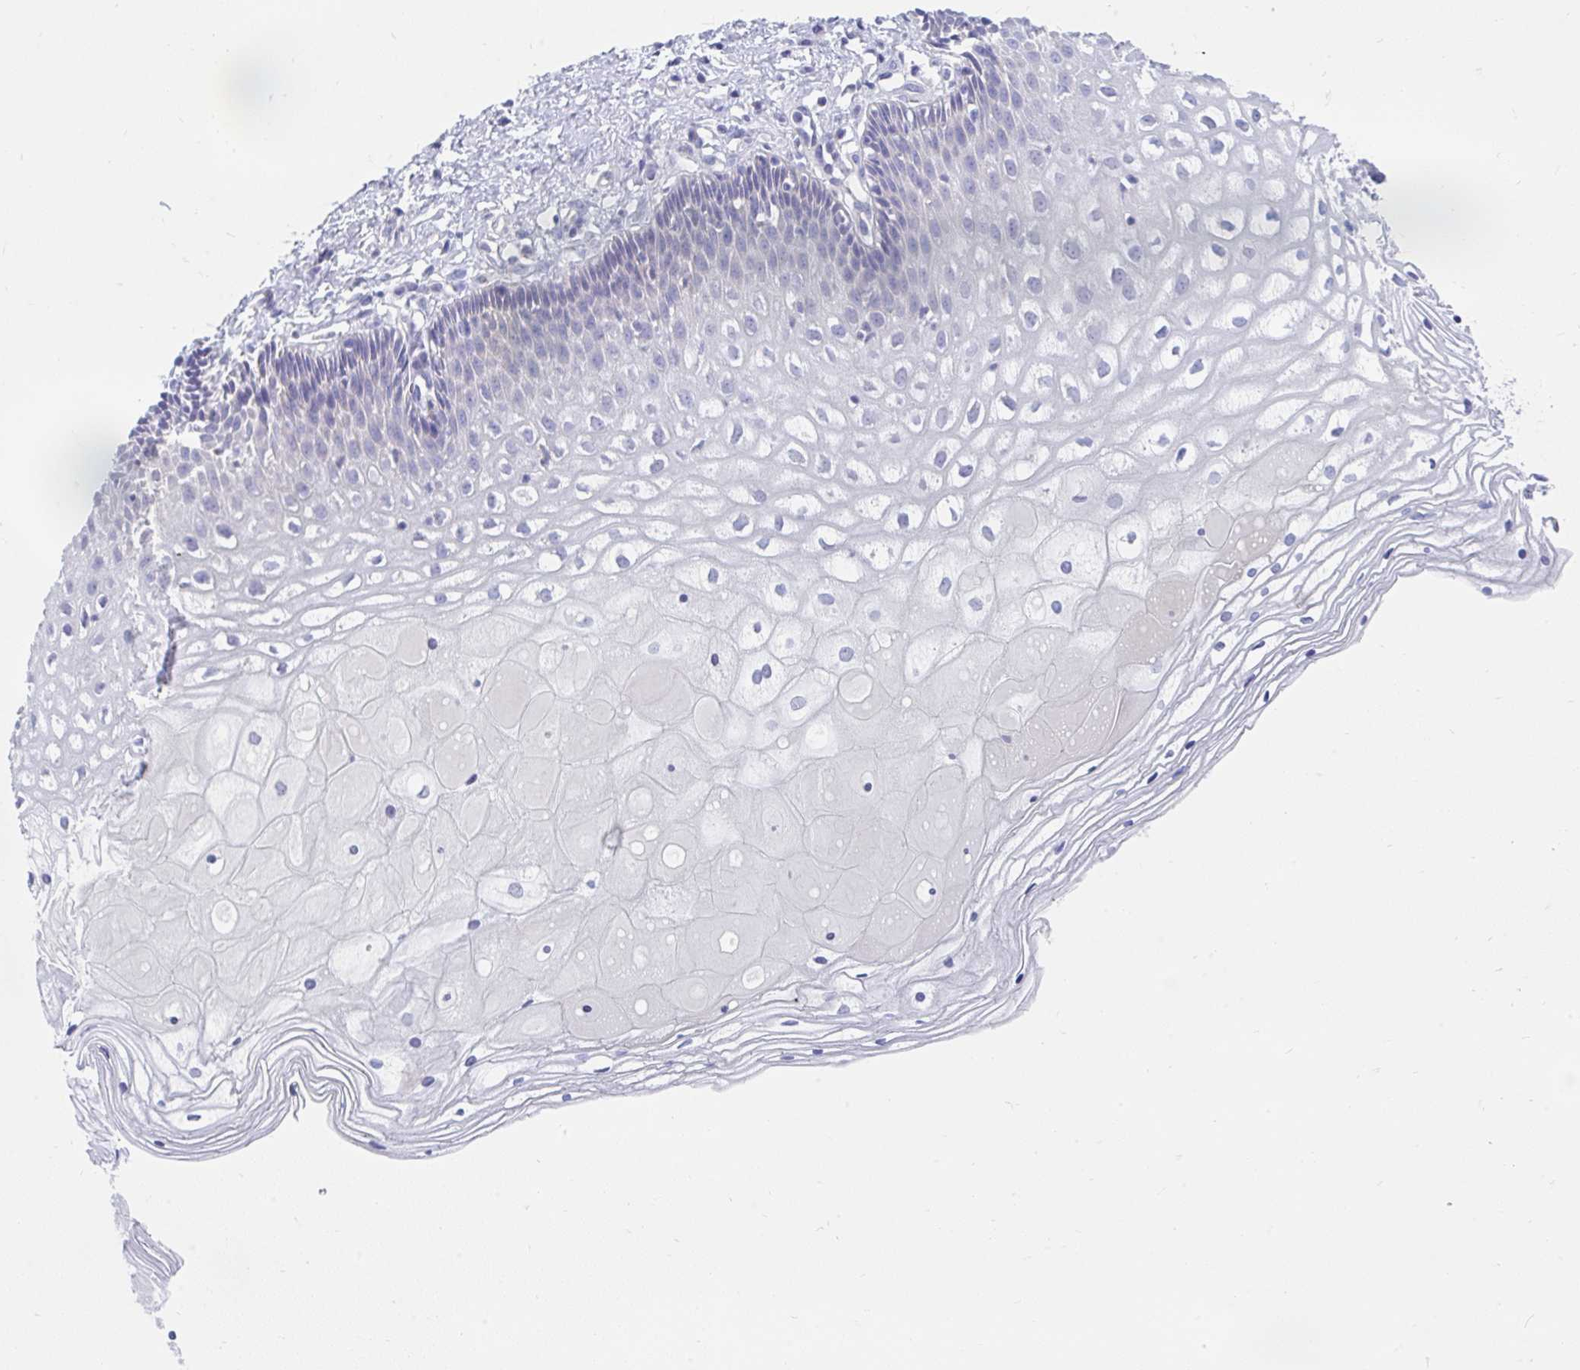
{"staining": {"intensity": "negative", "quantity": "none", "location": "none"}, "tissue": "cervix", "cell_type": "Glandular cells", "image_type": "normal", "snomed": [{"axis": "morphology", "description": "Normal tissue, NOS"}, {"axis": "topography", "description": "Cervix"}], "caption": "Immunohistochemistry histopathology image of unremarkable human cervix stained for a protein (brown), which displays no expression in glandular cells.", "gene": "CCSAP", "patient": {"sex": "female", "age": 36}}